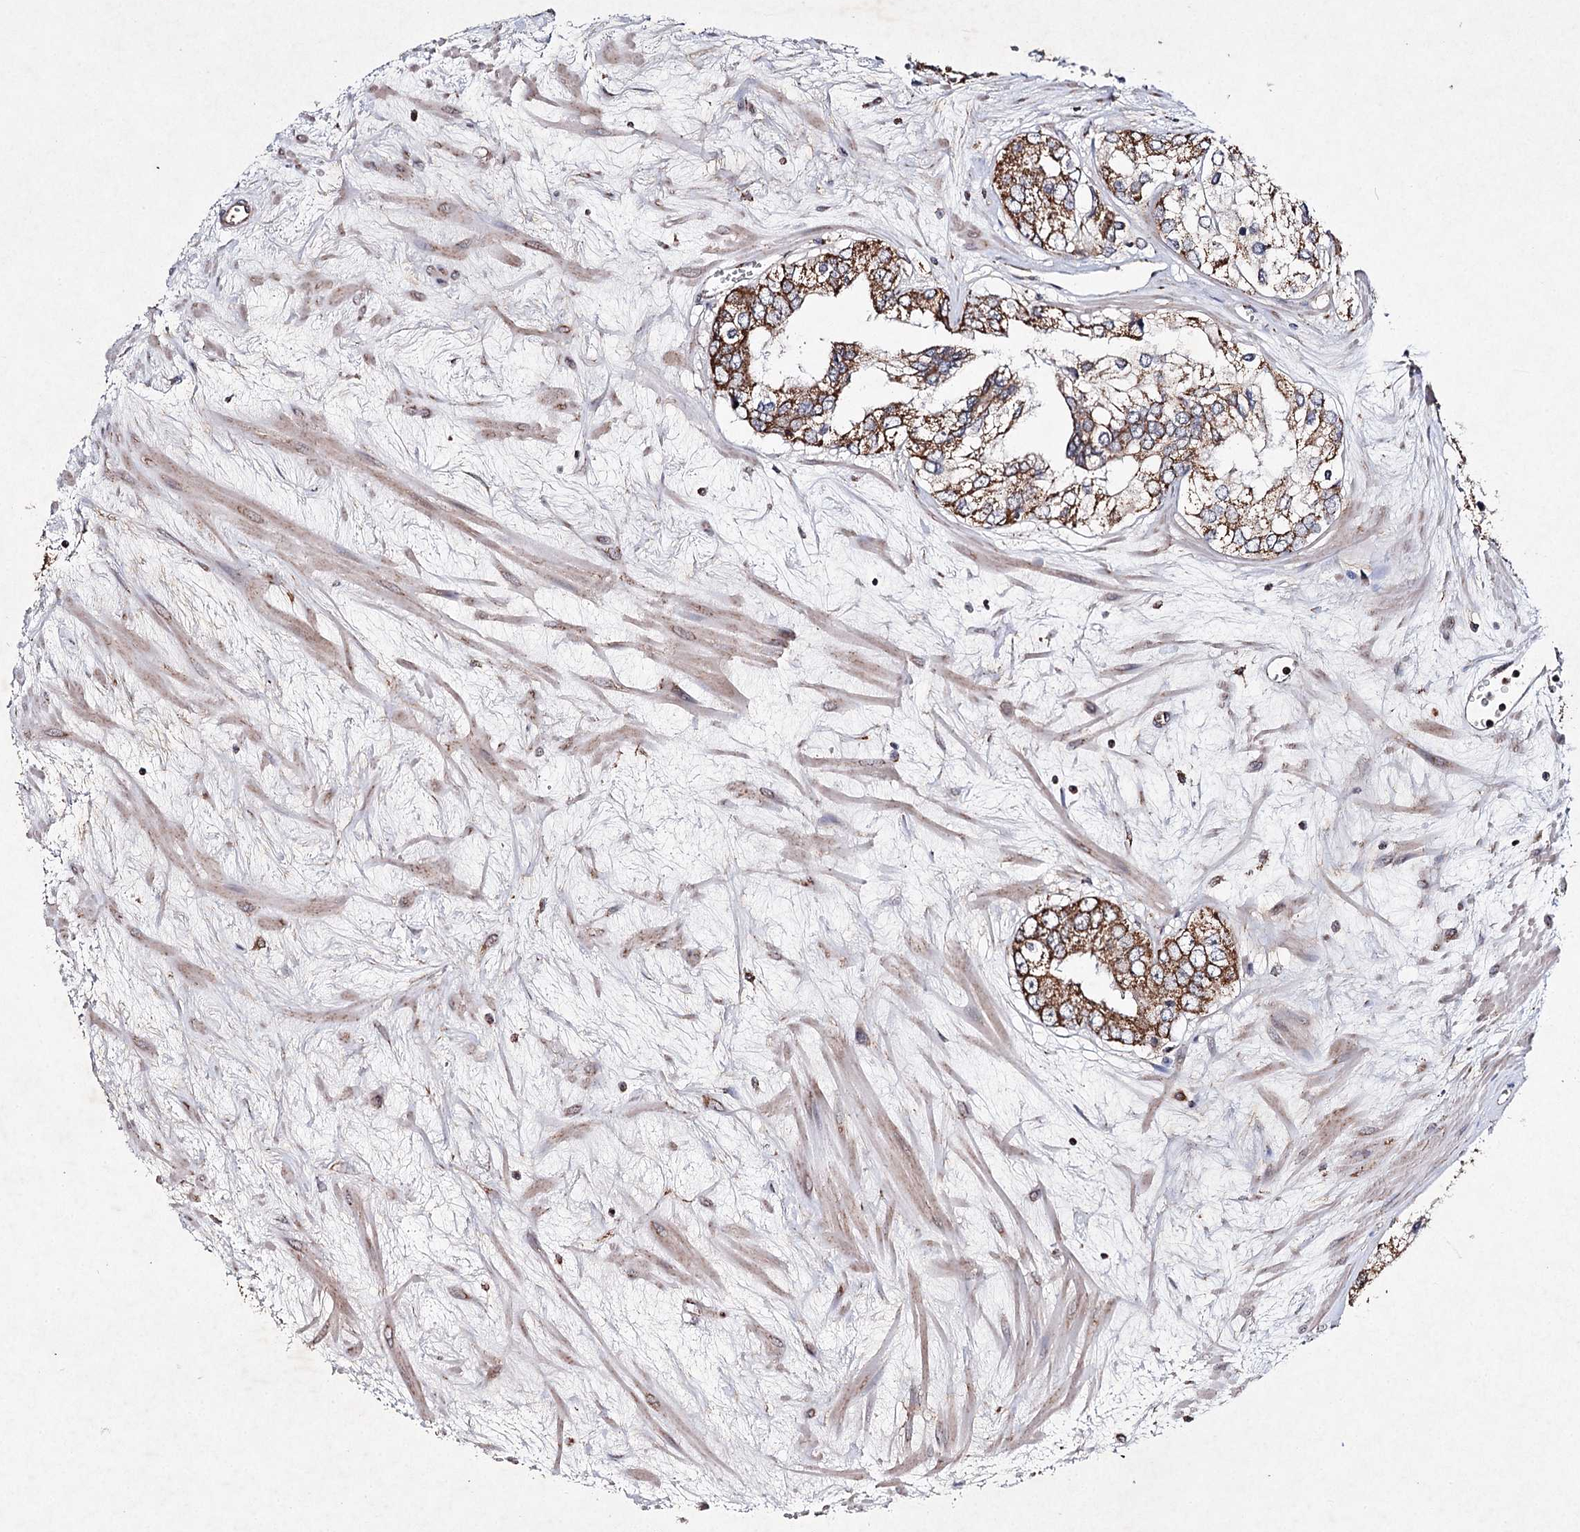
{"staining": {"intensity": "moderate", "quantity": ">75%", "location": "cytoplasmic/membranous"}, "tissue": "prostate cancer", "cell_type": "Tumor cells", "image_type": "cancer", "snomed": [{"axis": "morphology", "description": "Adenocarcinoma, High grade"}, {"axis": "topography", "description": "Prostate"}], "caption": "Adenocarcinoma (high-grade) (prostate) tissue demonstrates moderate cytoplasmic/membranous positivity in approximately >75% of tumor cells", "gene": "PIK3CB", "patient": {"sex": "male", "age": 66}}